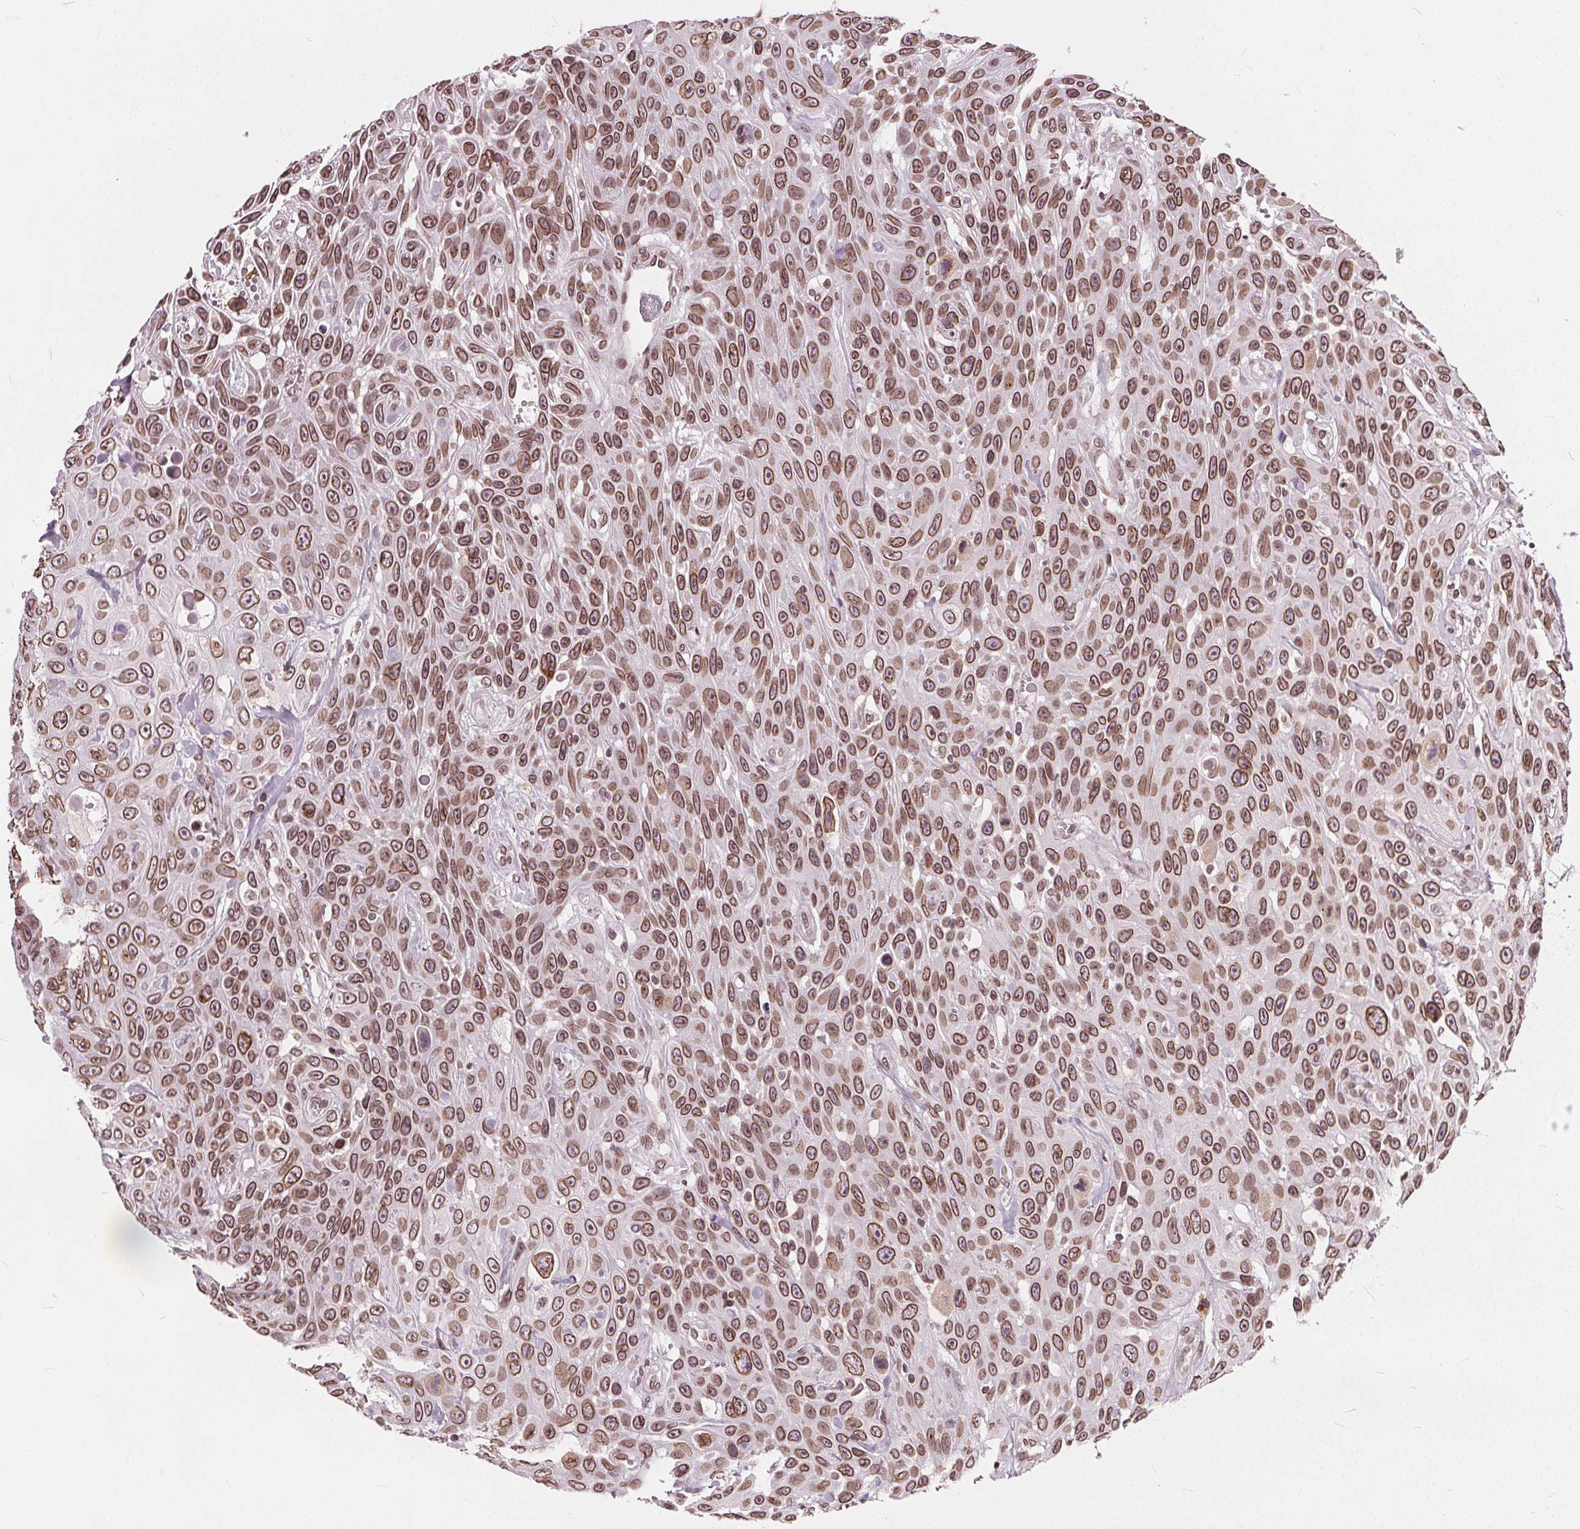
{"staining": {"intensity": "moderate", "quantity": ">75%", "location": "cytoplasmic/membranous,nuclear"}, "tissue": "skin cancer", "cell_type": "Tumor cells", "image_type": "cancer", "snomed": [{"axis": "morphology", "description": "Squamous cell carcinoma, NOS"}, {"axis": "topography", "description": "Skin"}], "caption": "IHC photomicrograph of neoplastic tissue: human skin cancer stained using immunohistochemistry demonstrates medium levels of moderate protein expression localized specifically in the cytoplasmic/membranous and nuclear of tumor cells, appearing as a cytoplasmic/membranous and nuclear brown color.", "gene": "TTC39C", "patient": {"sex": "male", "age": 82}}